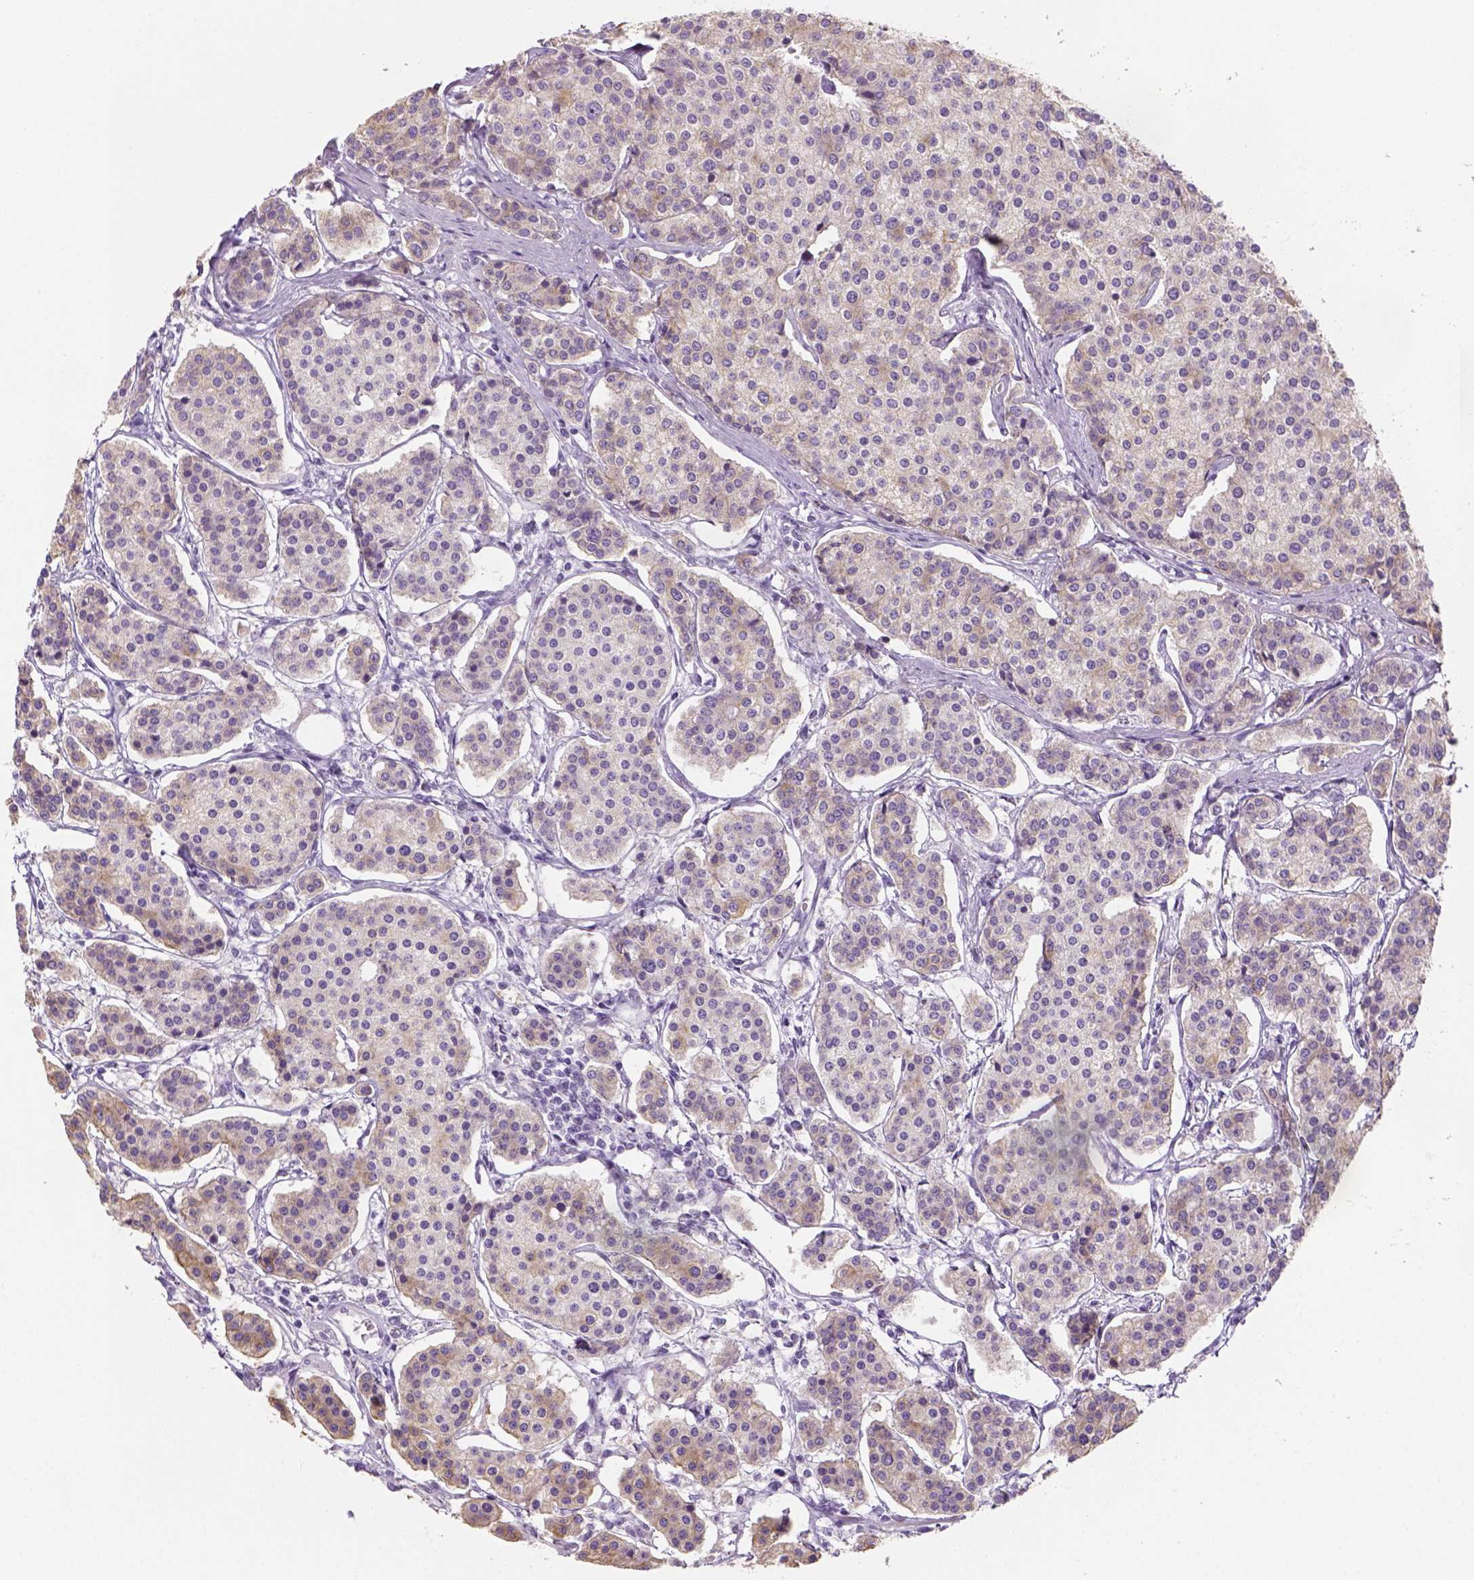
{"staining": {"intensity": "weak", "quantity": "<25%", "location": "cytoplasmic/membranous"}, "tissue": "carcinoid", "cell_type": "Tumor cells", "image_type": "cancer", "snomed": [{"axis": "morphology", "description": "Carcinoid, malignant, NOS"}, {"axis": "topography", "description": "Small intestine"}], "caption": "An immunohistochemistry (IHC) image of malignant carcinoid is shown. There is no staining in tumor cells of malignant carcinoid.", "gene": "CACNB1", "patient": {"sex": "female", "age": 65}}